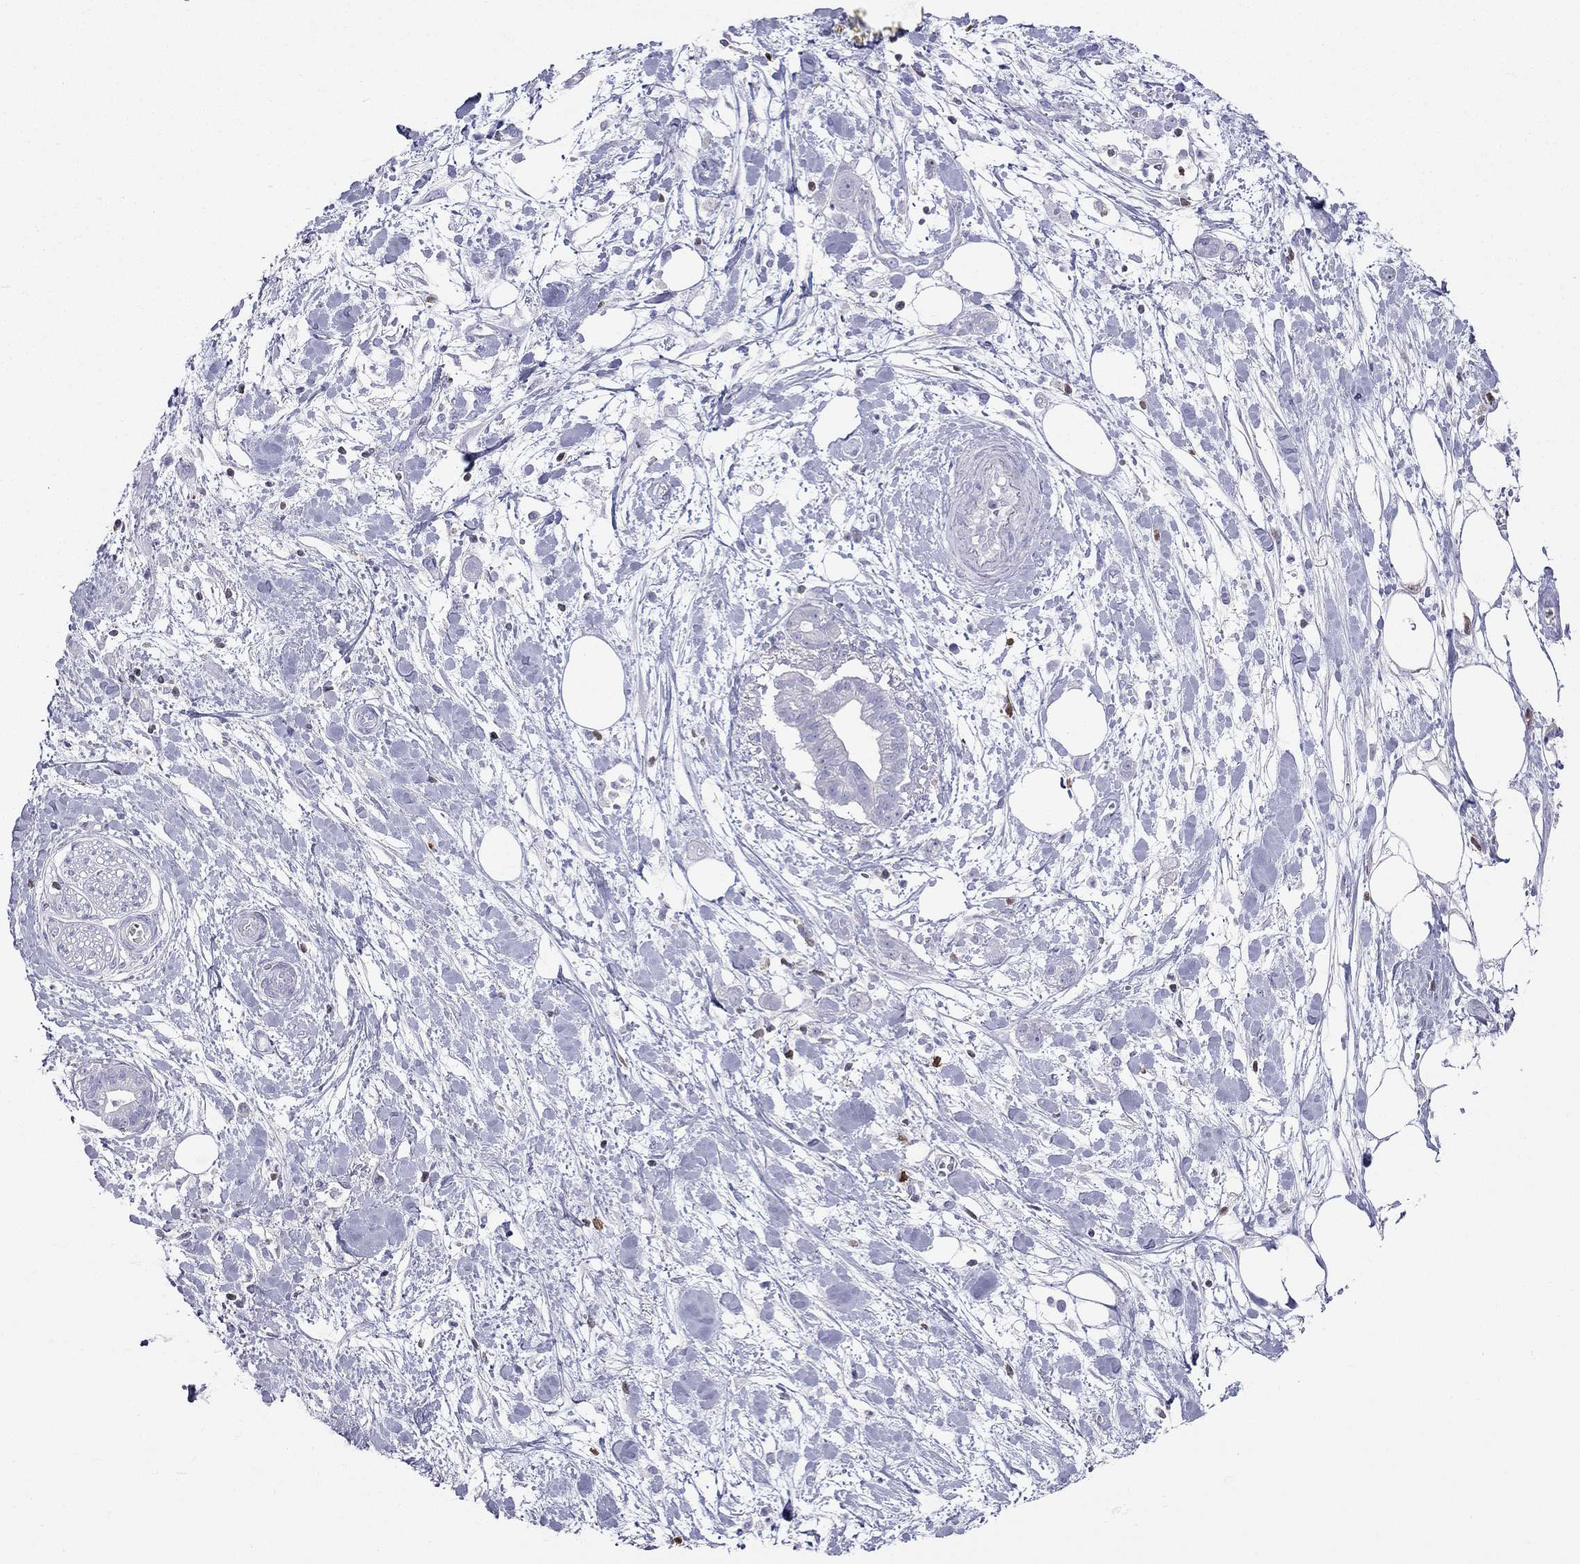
{"staining": {"intensity": "negative", "quantity": "none", "location": "none"}, "tissue": "pancreatic cancer", "cell_type": "Tumor cells", "image_type": "cancer", "snomed": [{"axis": "morphology", "description": "Normal tissue, NOS"}, {"axis": "morphology", "description": "Adenocarcinoma, NOS"}, {"axis": "topography", "description": "Lymph node"}, {"axis": "topography", "description": "Pancreas"}], "caption": "The photomicrograph exhibits no significant staining in tumor cells of pancreatic cancer (adenocarcinoma).", "gene": "SH2D2A", "patient": {"sex": "female", "age": 58}}